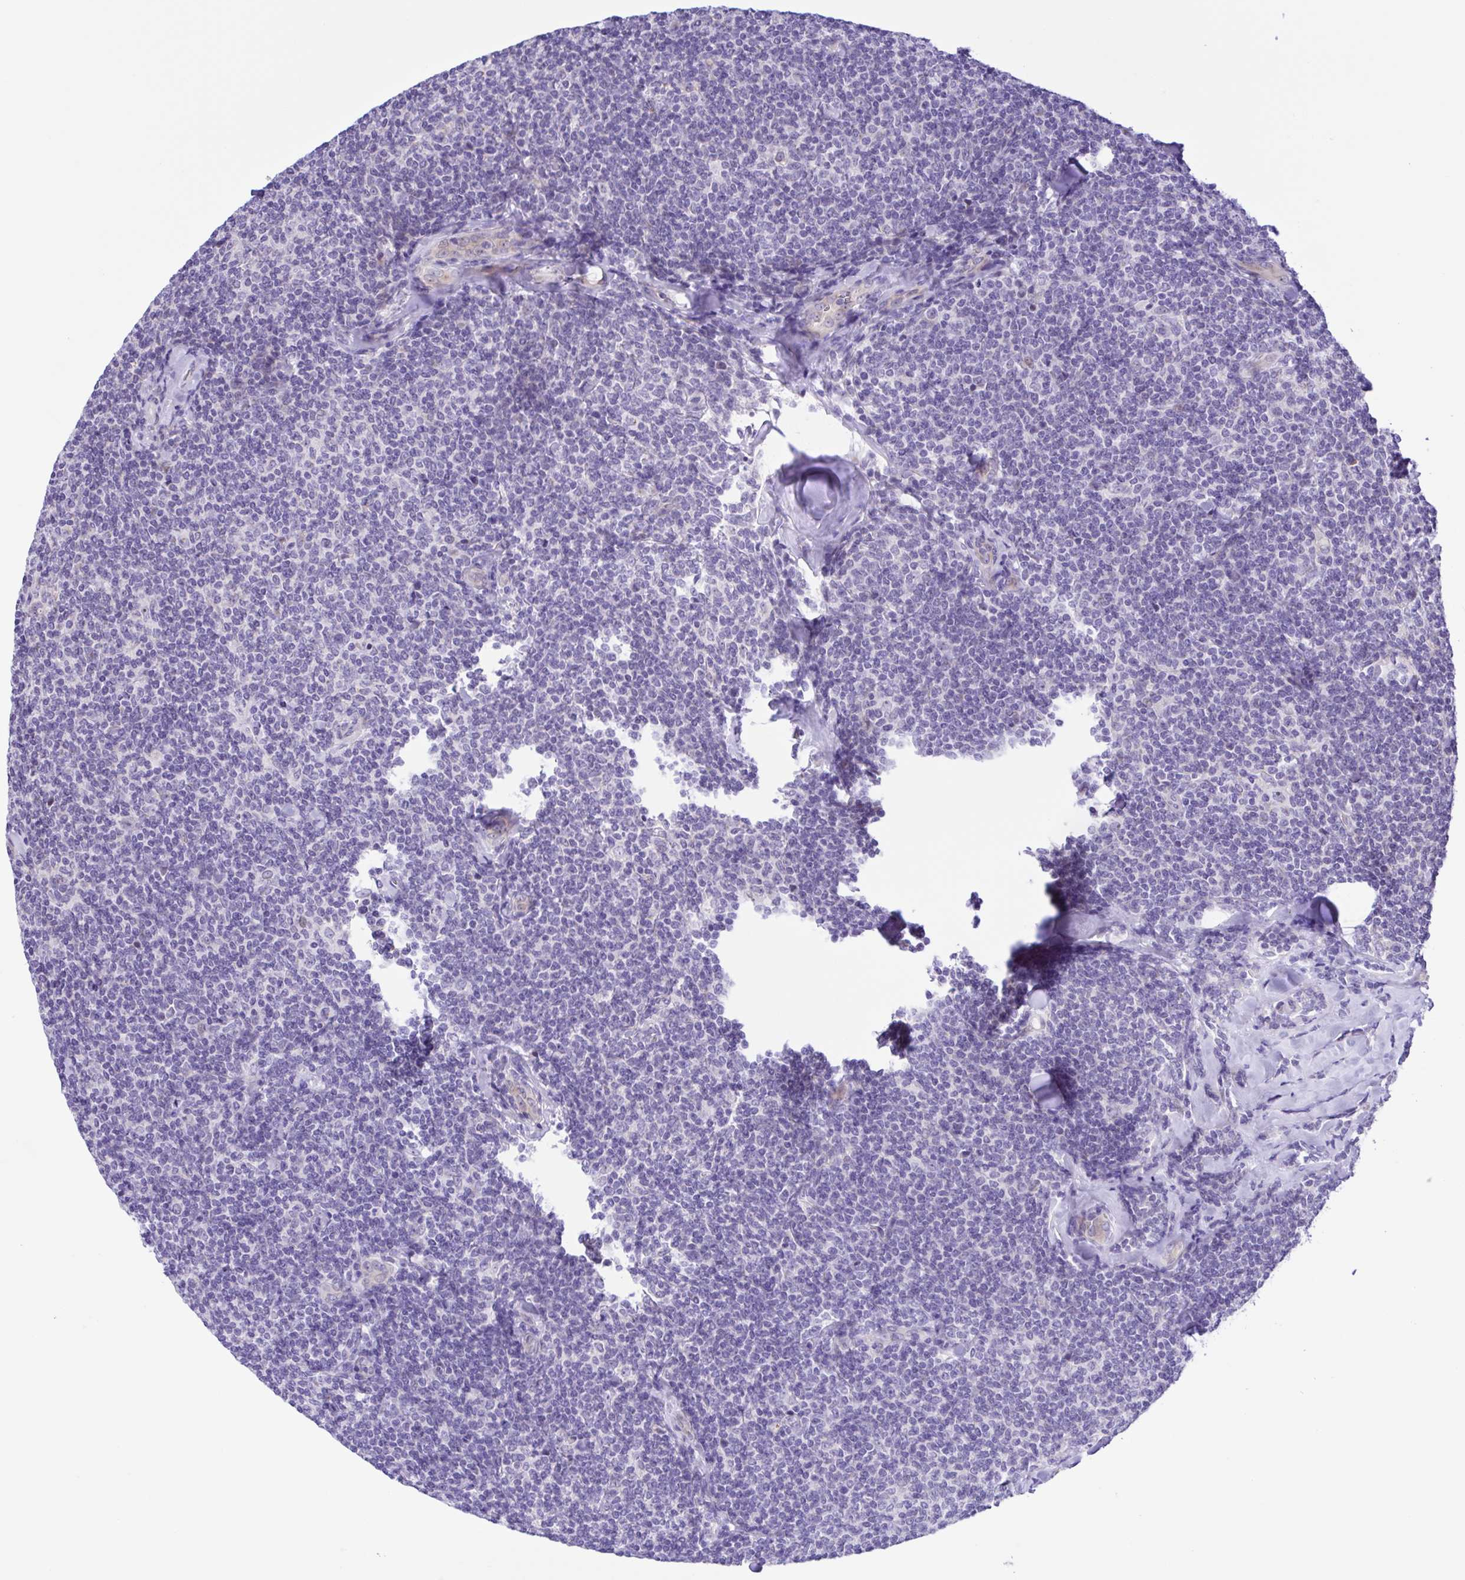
{"staining": {"intensity": "negative", "quantity": "none", "location": "none"}, "tissue": "lymphoma", "cell_type": "Tumor cells", "image_type": "cancer", "snomed": [{"axis": "morphology", "description": "Malignant lymphoma, non-Hodgkin's type, Low grade"}, {"axis": "topography", "description": "Lymph node"}], "caption": "IHC of low-grade malignant lymphoma, non-Hodgkin's type displays no expression in tumor cells.", "gene": "TGM3", "patient": {"sex": "female", "age": 56}}